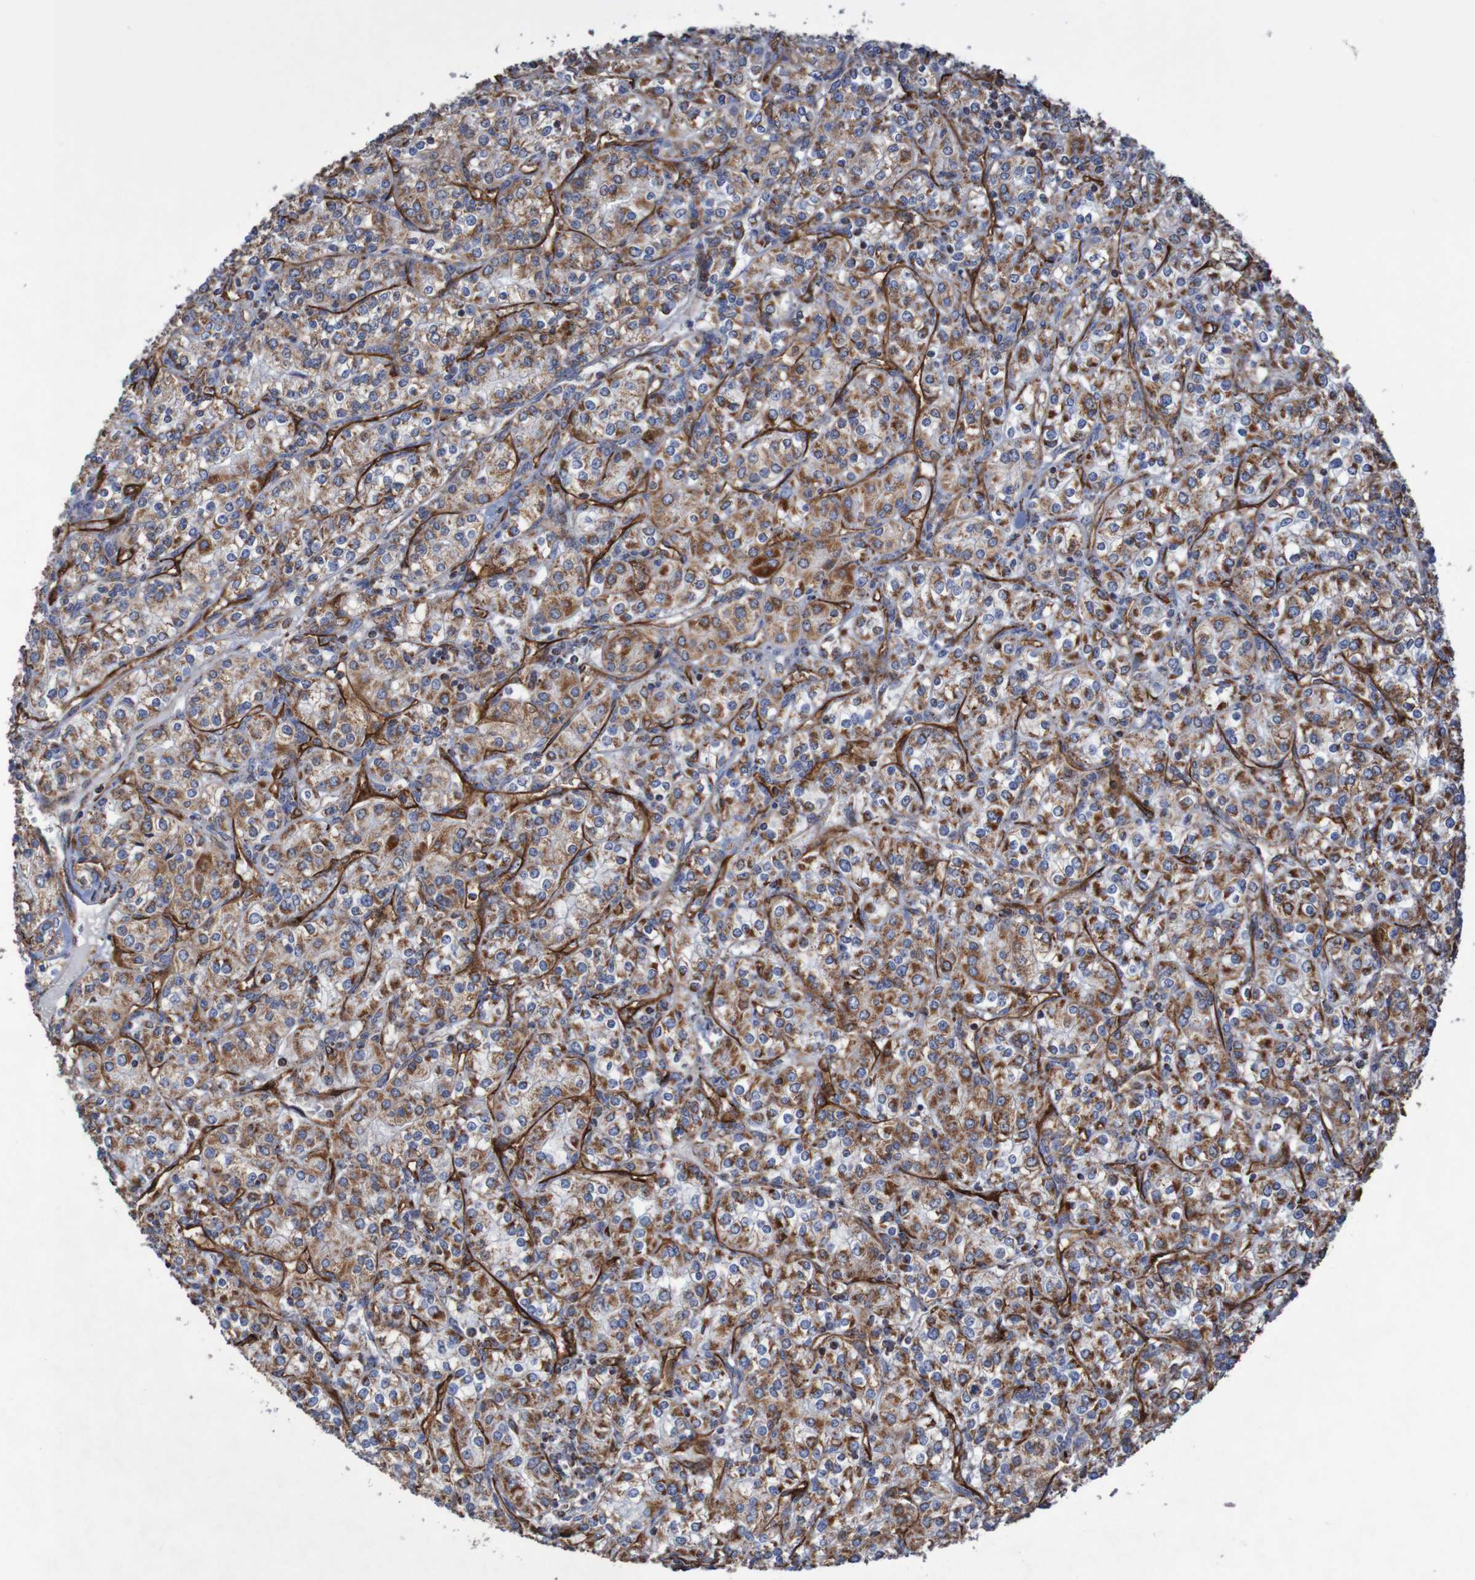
{"staining": {"intensity": "moderate", "quantity": "25%-75%", "location": "cytoplasmic/membranous"}, "tissue": "renal cancer", "cell_type": "Tumor cells", "image_type": "cancer", "snomed": [{"axis": "morphology", "description": "Adenocarcinoma, NOS"}, {"axis": "topography", "description": "Kidney"}], "caption": "Protein analysis of renal adenocarcinoma tissue demonstrates moderate cytoplasmic/membranous positivity in about 25%-75% of tumor cells.", "gene": "MMEL1", "patient": {"sex": "male", "age": 77}}